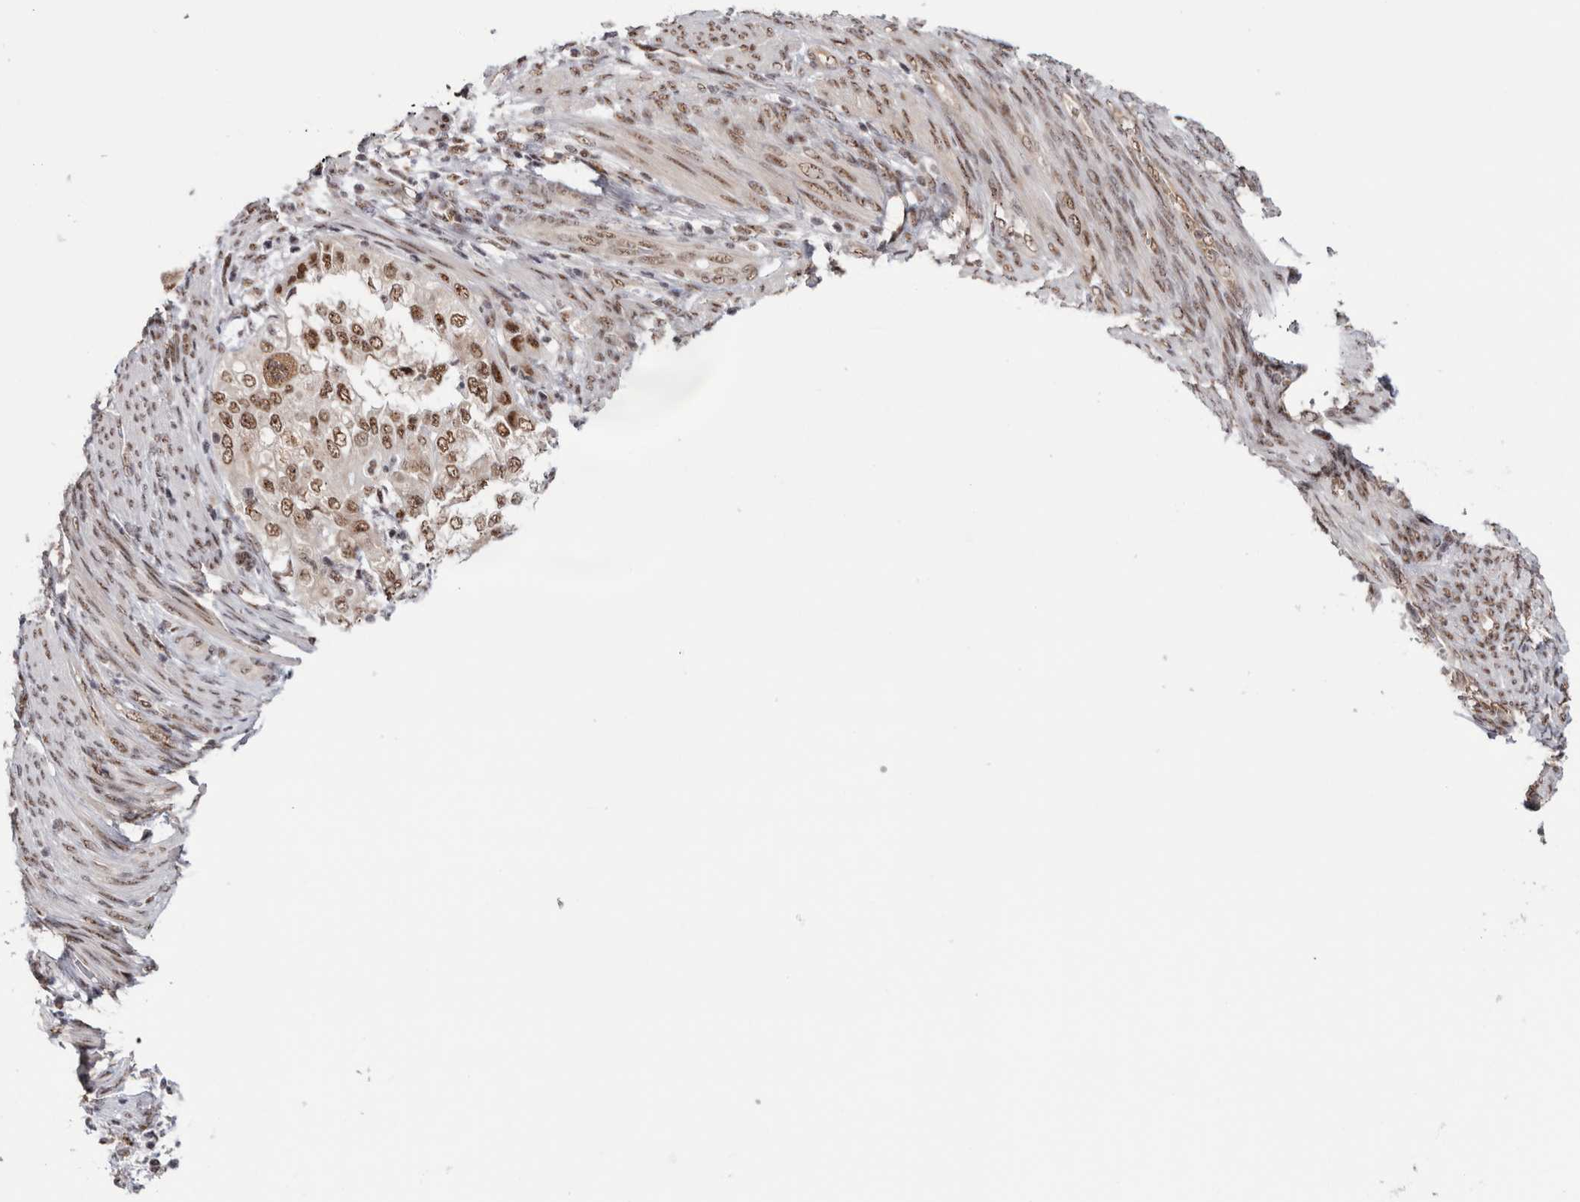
{"staining": {"intensity": "moderate", "quantity": ">75%", "location": "nuclear"}, "tissue": "endometrial cancer", "cell_type": "Tumor cells", "image_type": "cancer", "snomed": [{"axis": "morphology", "description": "Adenocarcinoma, NOS"}, {"axis": "topography", "description": "Endometrium"}], "caption": "Endometrial cancer (adenocarcinoma) was stained to show a protein in brown. There is medium levels of moderate nuclear positivity in approximately >75% of tumor cells. The staining was performed using DAB (3,3'-diaminobenzidine), with brown indicating positive protein expression. Nuclei are stained blue with hematoxylin.", "gene": "MKNK1", "patient": {"sex": "female", "age": 85}}